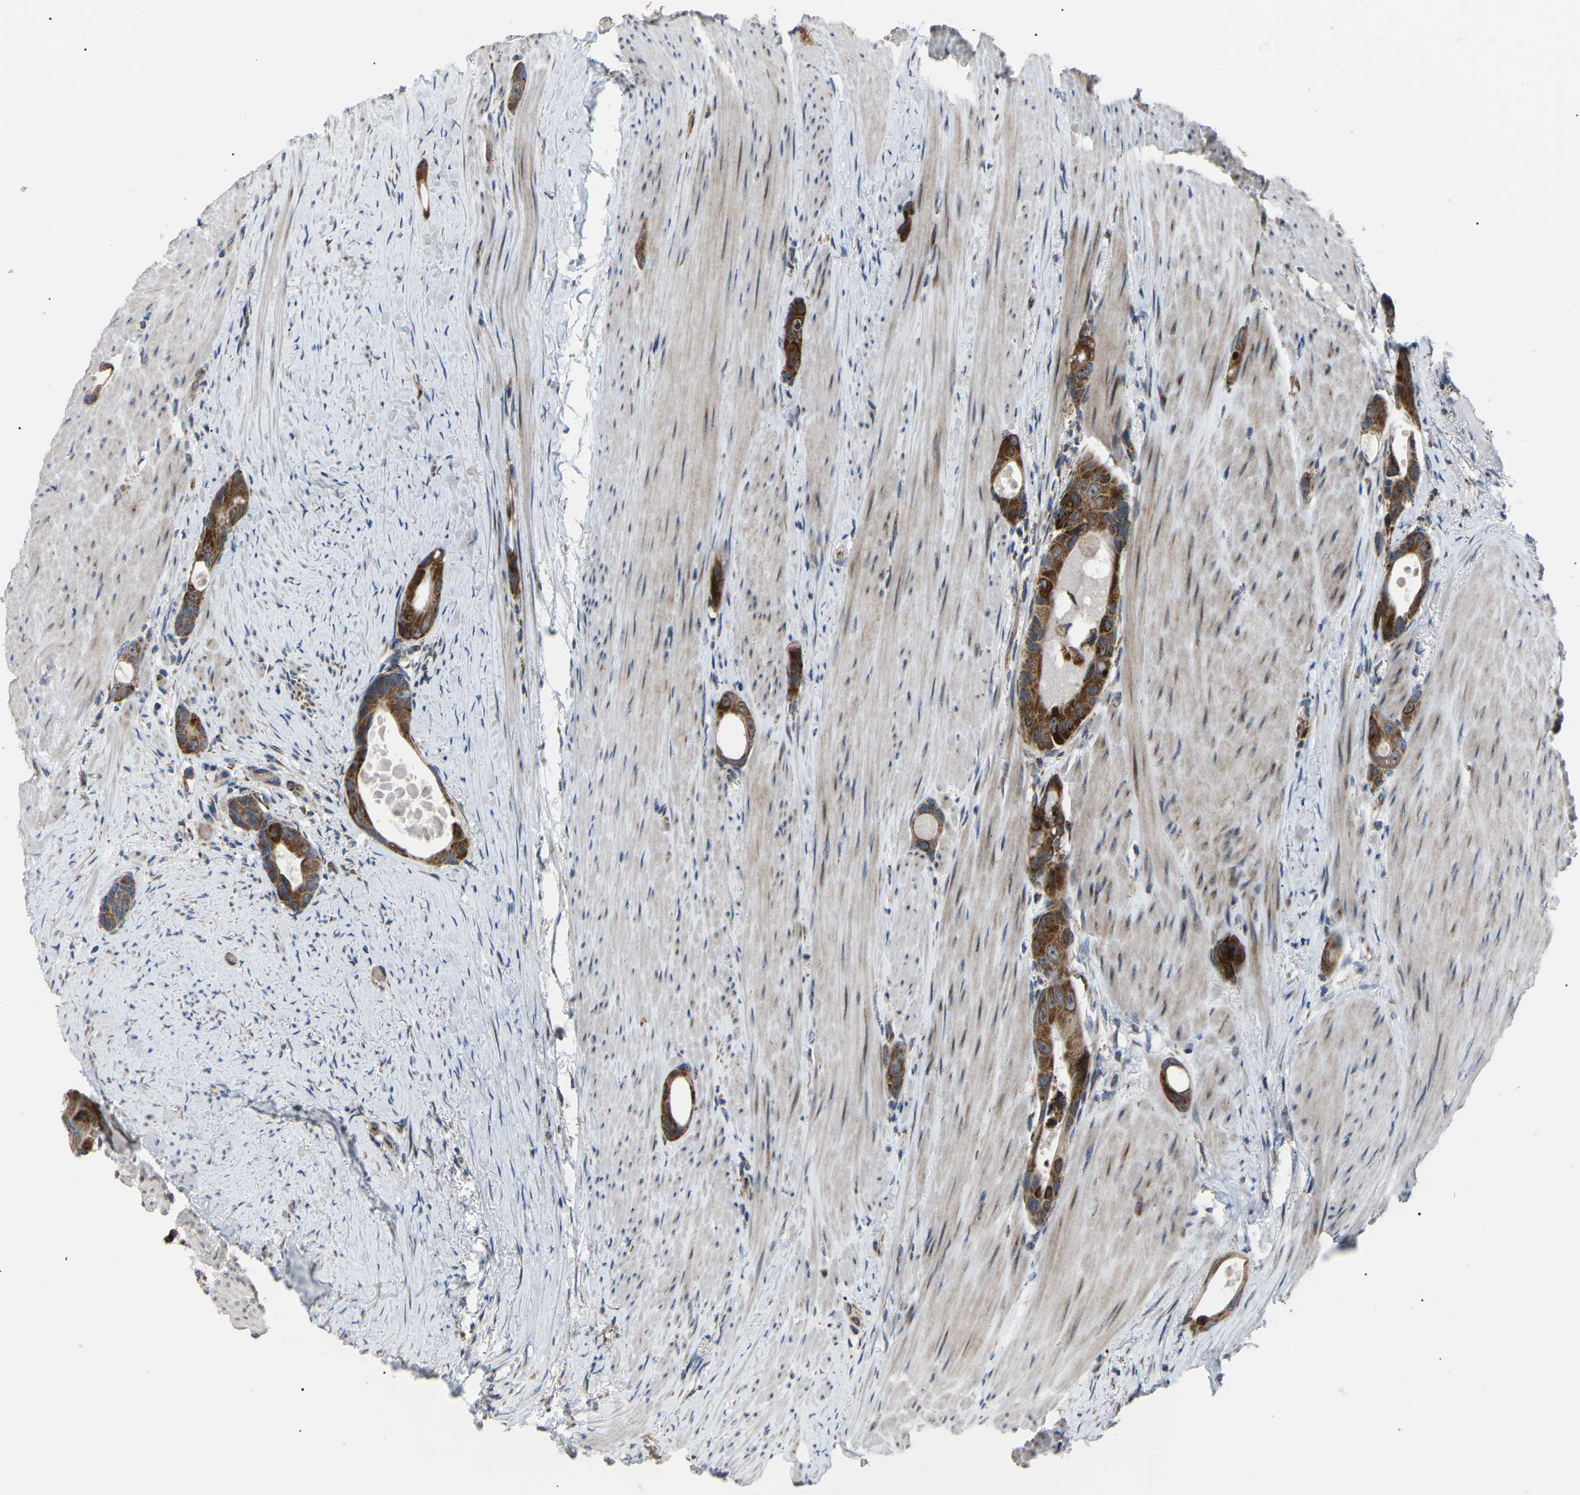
{"staining": {"intensity": "strong", "quantity": ">75%", "location": "cytoplasmic/membranous"}, "tissue": "colorectal cancer", "cell_type": "Tumor cells", "image_type": "cancer", "snomed": [{"axis": "morphology", "description": "Adenocarcinoma, NOS"}, {"axis": "topography", "description": "Rectum"}], "caption": "Protein staining of colorectal cancer tissue displays strong cytoplasmic/membranous expression in about >75% of tumor cells.", "gene": "AGO2", "patient": {"sex": "male", "age": 51}}